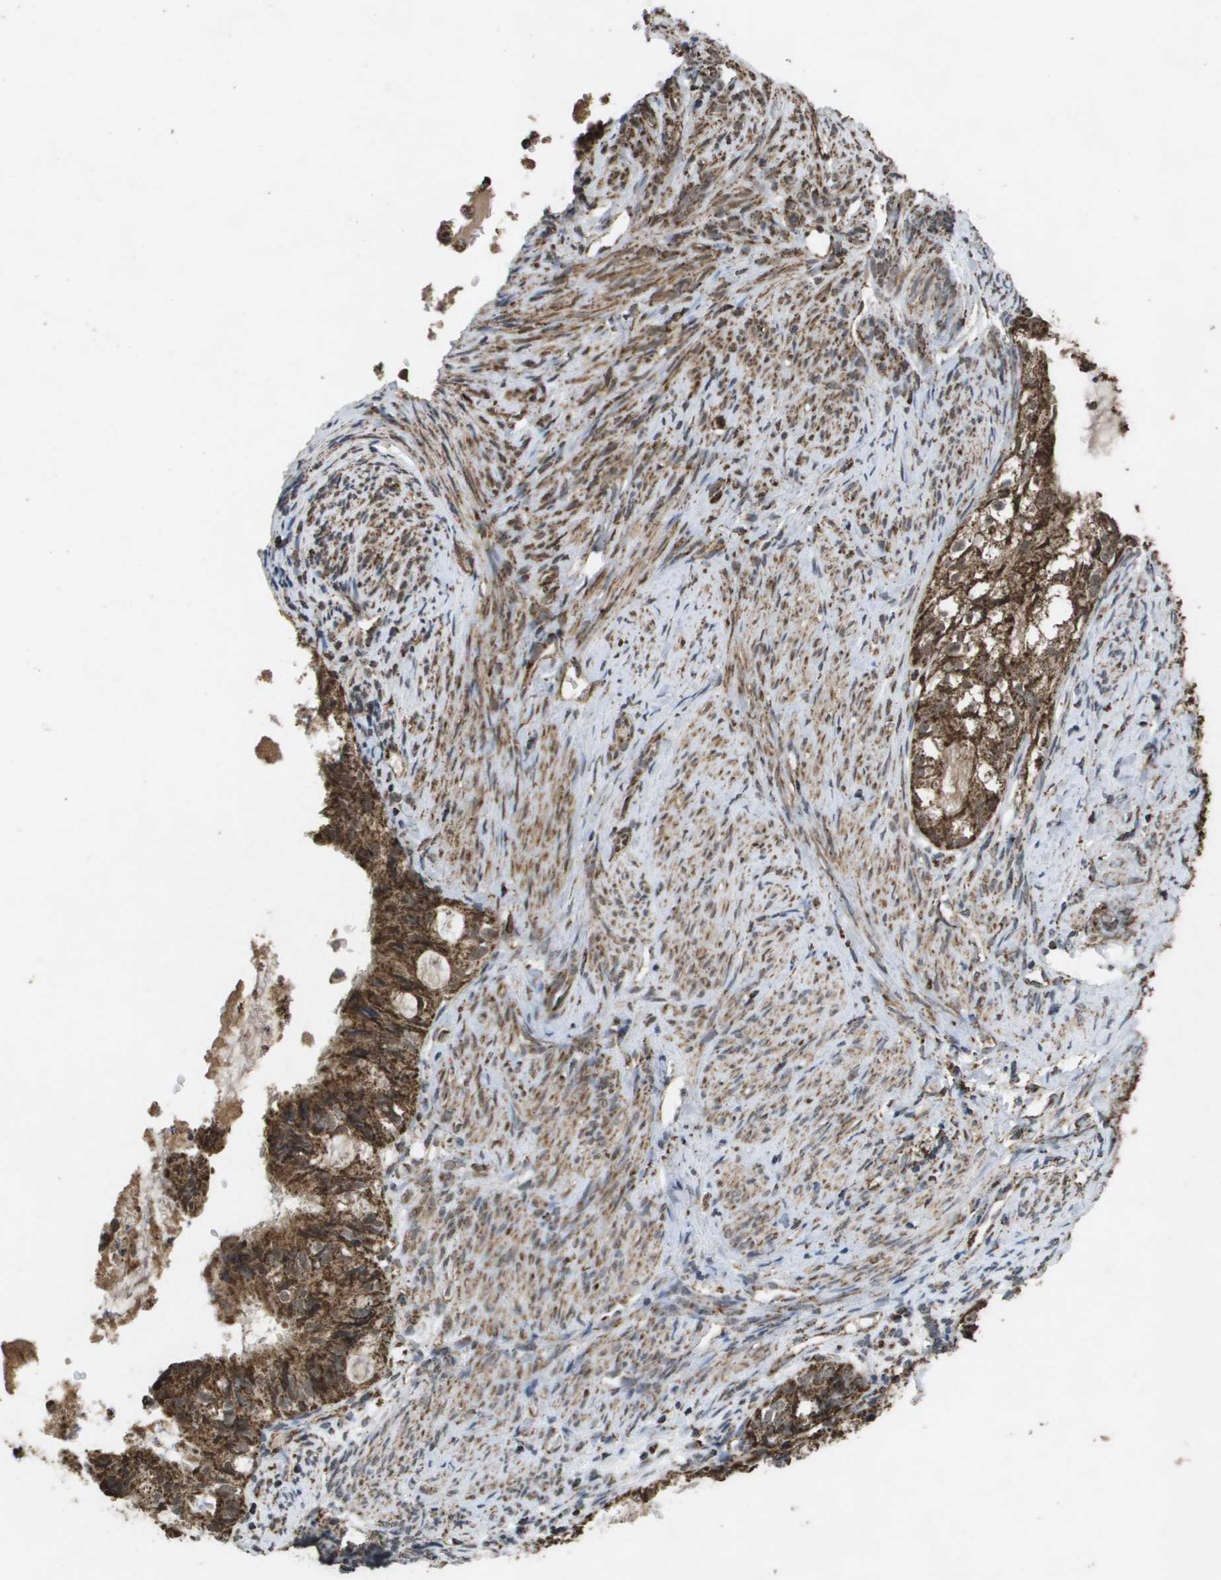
{"staining": {"intensity": "strong", "quantity": ">75%", "location": "cytoplasmic/membranous"}, "tissue": "cervical cancer", "cell_type": "Tumor cells", "image_type": "cancer", "snomed": [{"axis": "morphology", "description": "Normal tissue, NOS"}, {"axis": "morphology", "description": "Adenocarcinoma, NOS"}, {"axis": "topography", "description": "Cervix"}, {"axis": "topography", "description": "Endometrium"}], "caption": "IHC of human cervical cancer displays high levels of strong cytoplasmic/membranous expression in about >75% of tumor cells.", "gene": "HSPE1", "patient": {"sex": "female", "age": 86}}